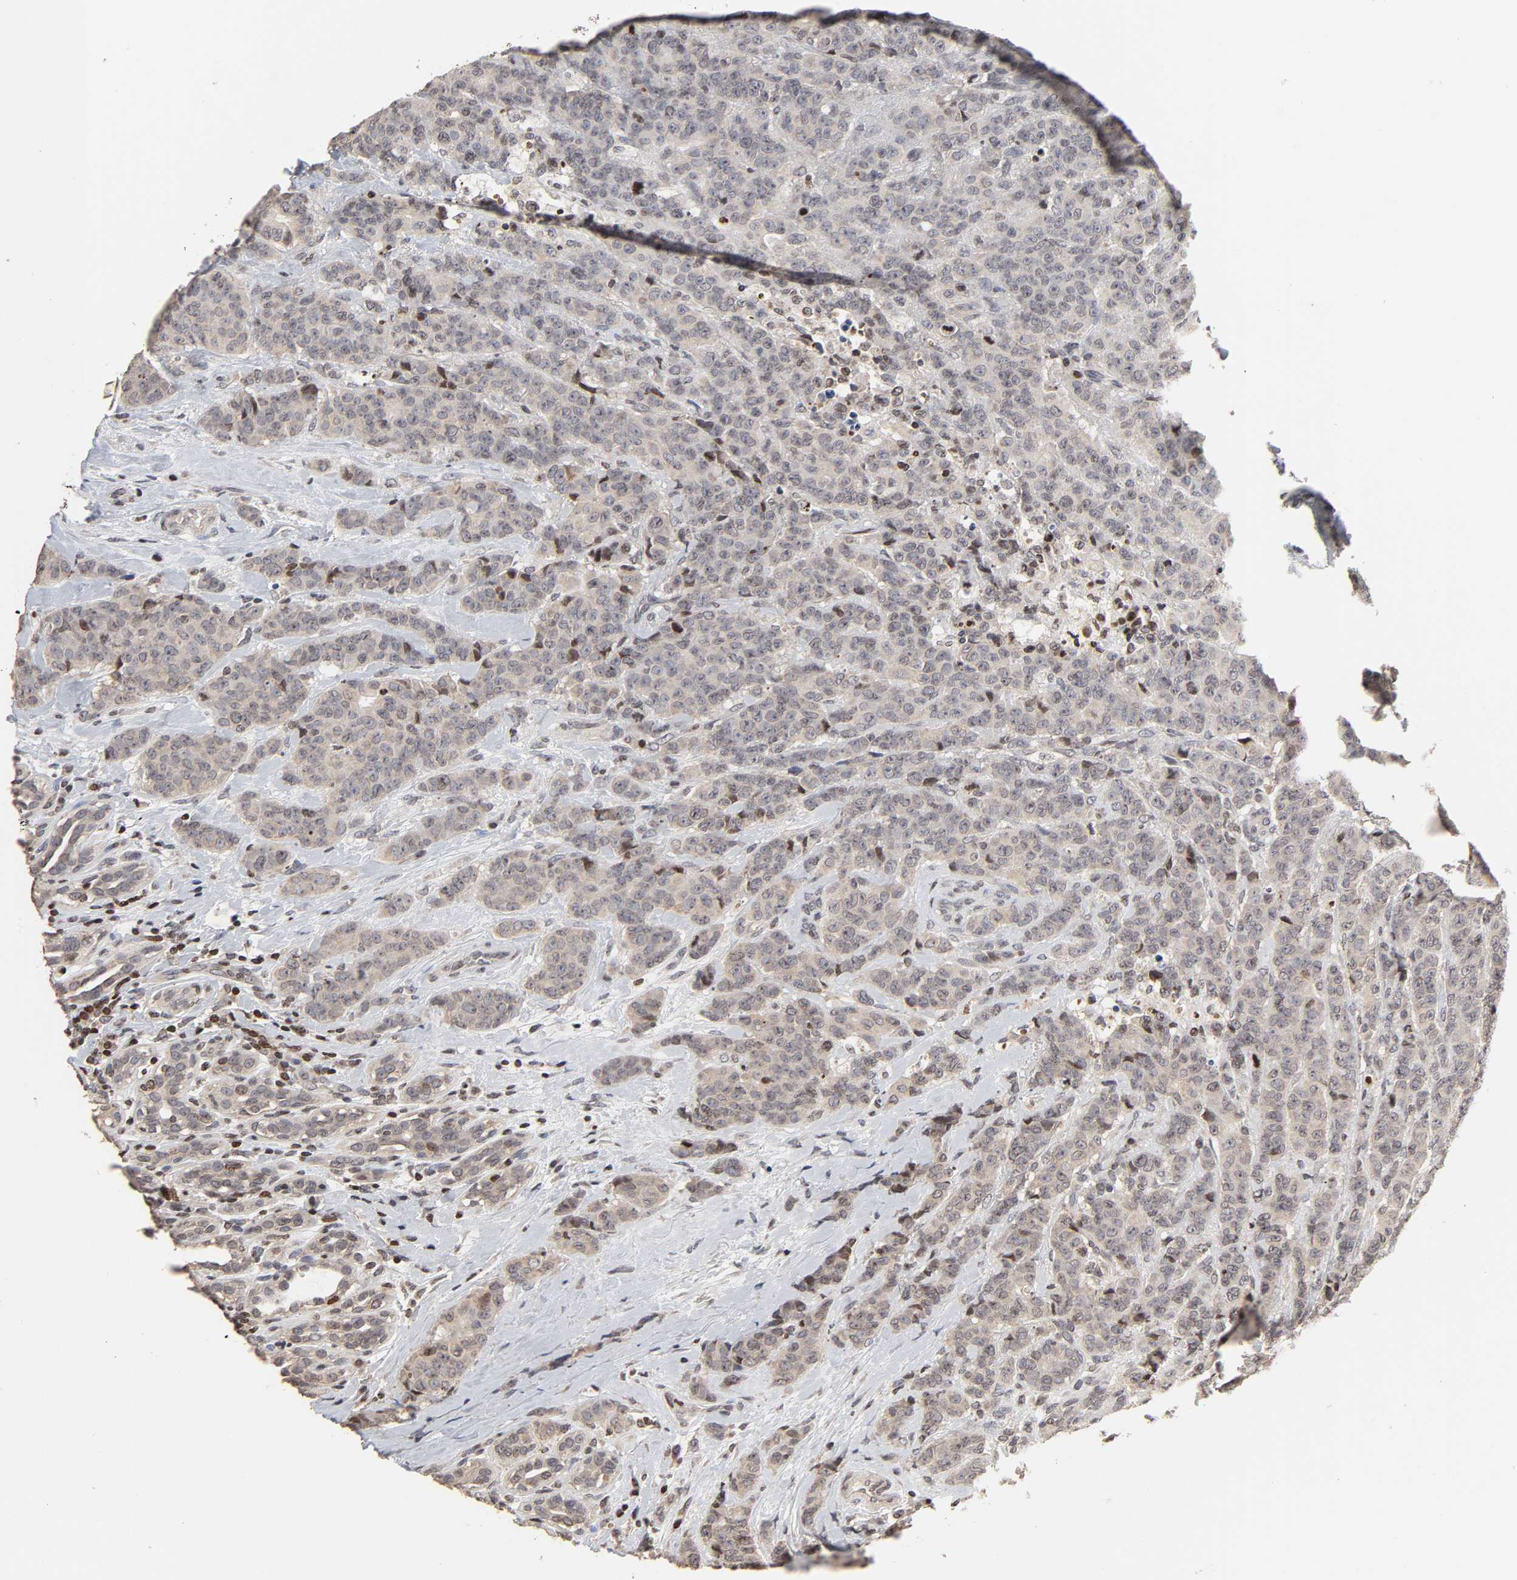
{"staining": {"intensity": "weak", "quantity": ">75%", "location": "cytoplasmic/membranous"}, "tissue": "breast cancer", "cell_type": "Tumor cells", "image_type": "cancer", "snomed": [{"axis": "morphology", "description": "Duct carcinoma"}, {"axis": "topography", "description": "Breast"}], "caption": "Tumor cells reveal low levels of weak cytoplasmic/membranous positivity in about >75% of cells in breast intraductal carcinoma.", "gene": "ZNF473", "patient": {"sex": "female", "age": 40}}